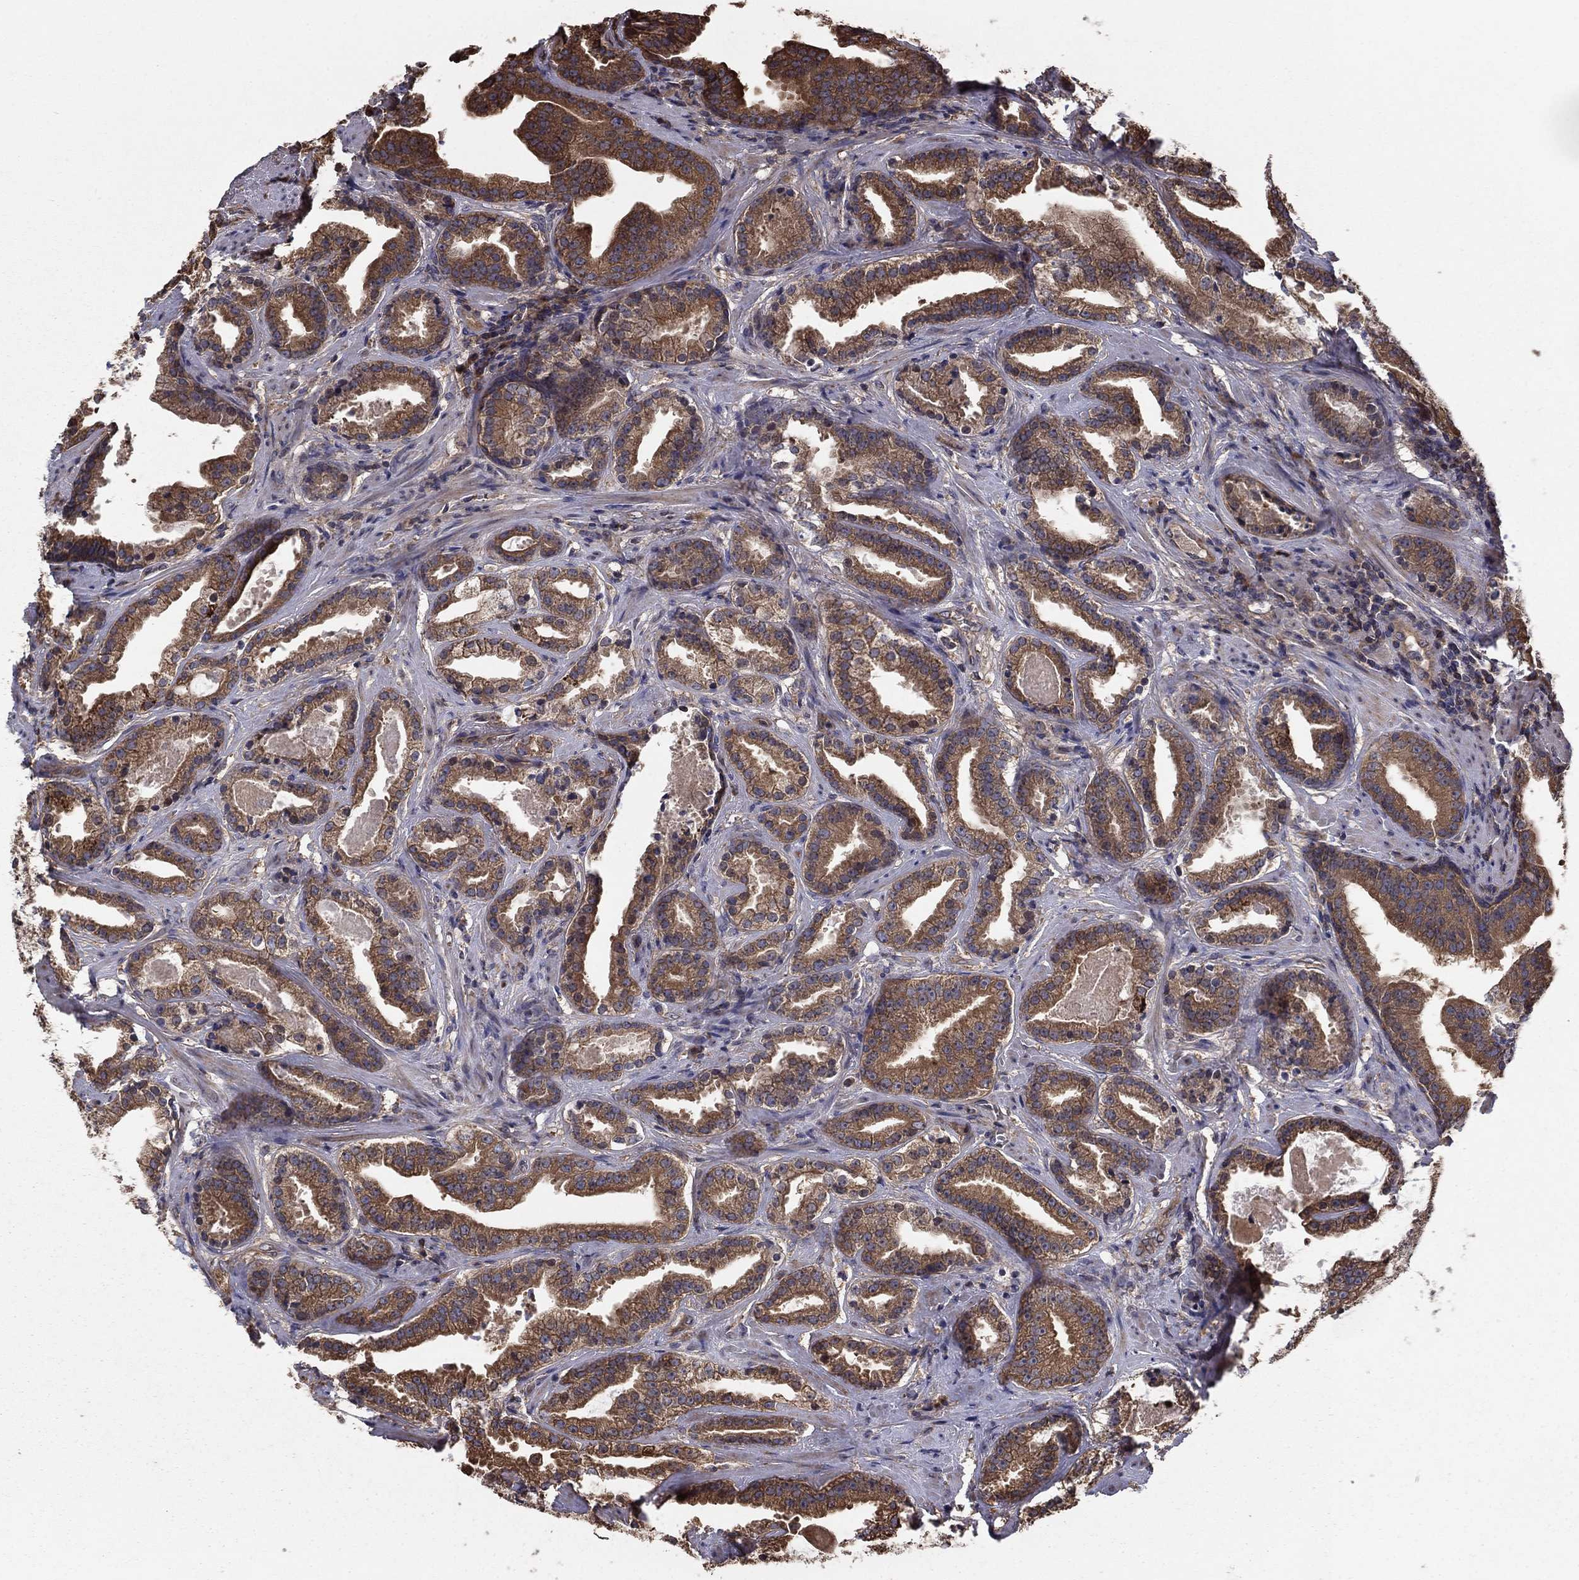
{"staining": {"intensity": "strong", "quantity": ">75%", "location": "cytoplasmic/membranous"}, "tissue": "prostate cancer", "cell_type": "Tumor cells", "image_type": "cancer", "snomed": [{"axis": "morphology", "description": "Adenocarcinoma, NOS"}, {"axis": "morphology", "description": "Adenocarcinoma, High grade"}, {"axis": "topography", "description": "Prostate"}], "caption": "Immunohistochemical staining of human prostate cancer displays high levels of strong cytoplasmic/membranous protein staining in about >75% of tumor cells.", "gene": "BABAM2", "patient": {"sex": "male", "age": 64}}